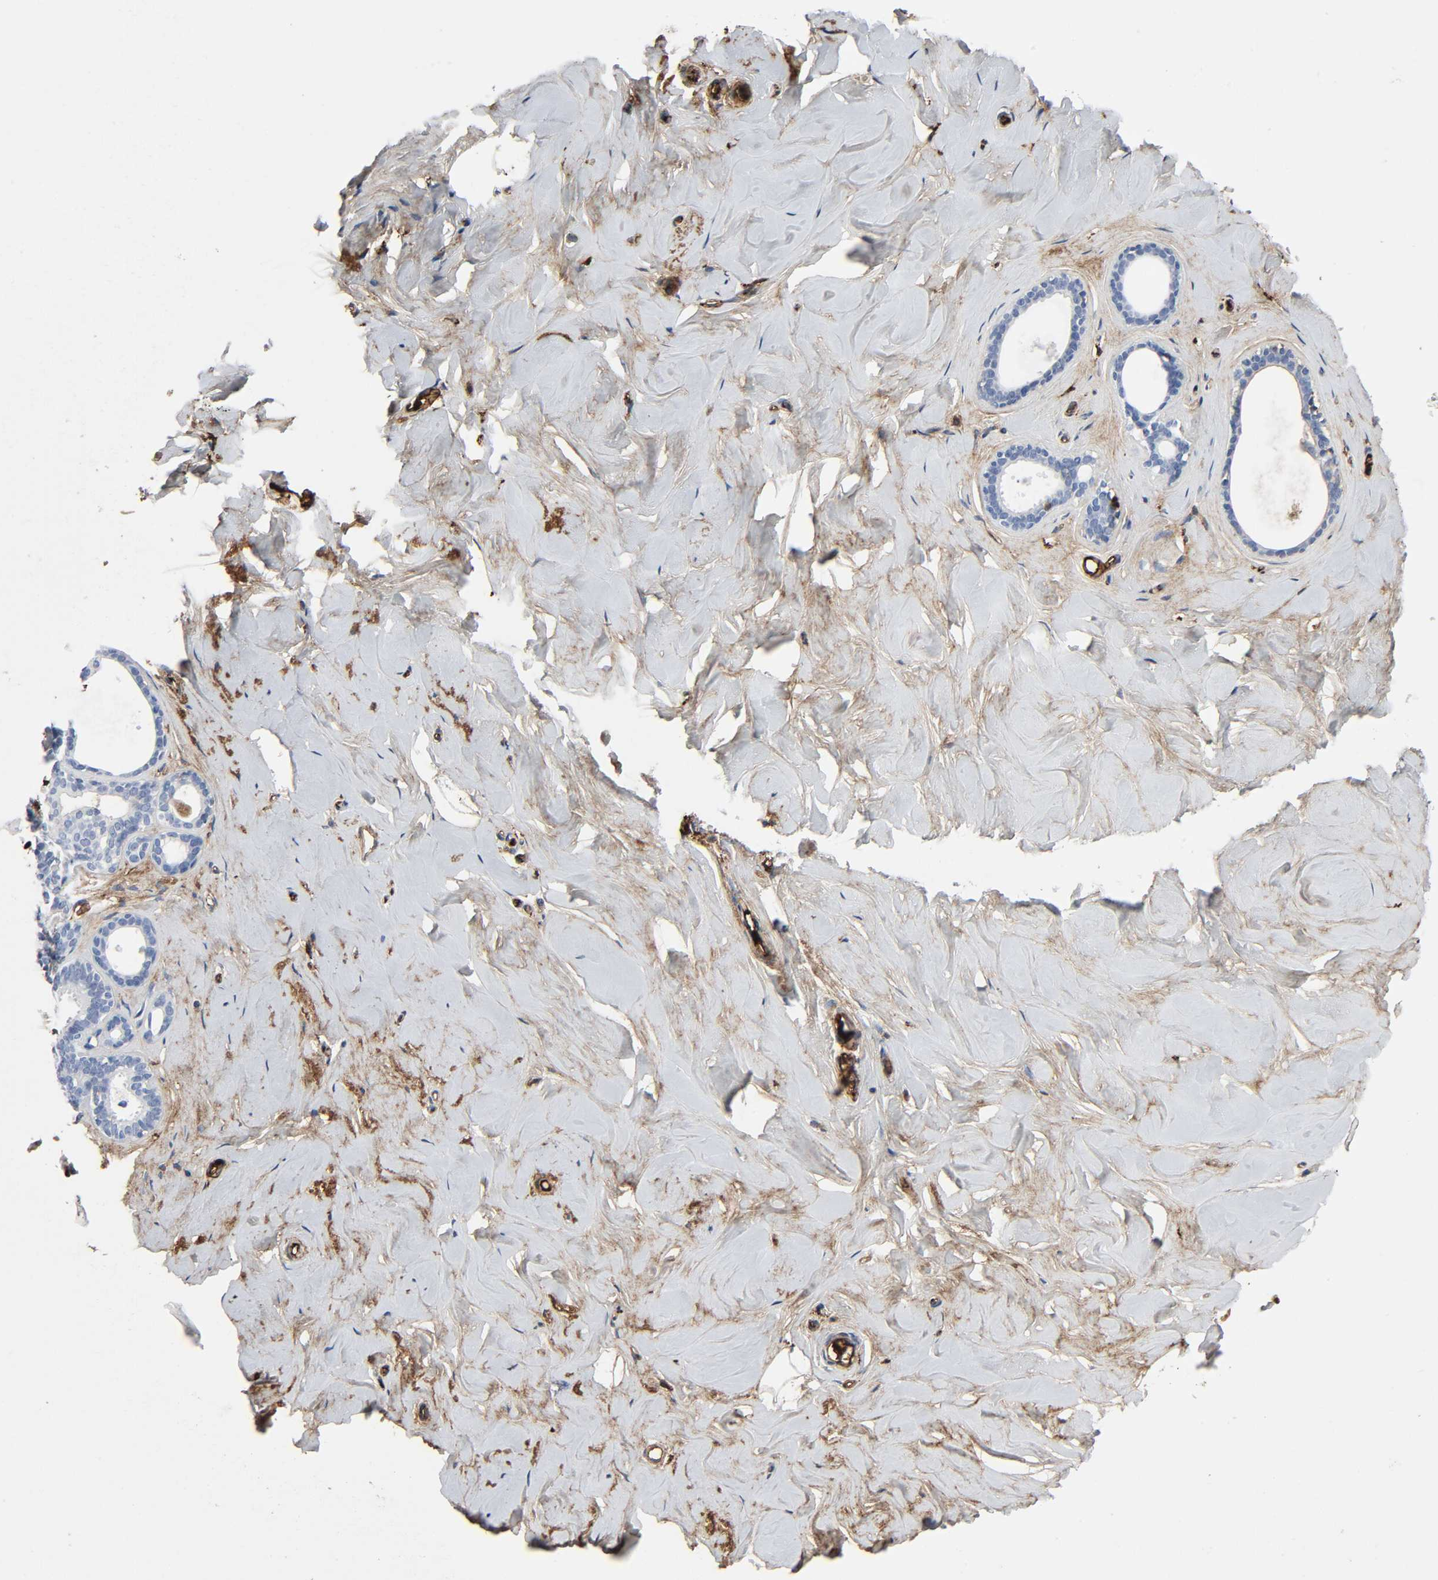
{"staining": {"intensity": "negative", "quantity": "none", "location": "none"}, "tissue": "breast", "cell_type": "Adipocytes", "image_type": "normal", "snomed": [{"axis": "morphology", "description": "Normal tissue, NOS"}, {"axis": "topography", "description": "Breast"}], "caption": "Immunohistochemistry (IHC) histopathology image of unremarkable breast: human breast stained with DAB (3,3'-diaminobenzidine) displays no significant protein staining in adipocytes.", "gene": "C3", "patient": {"sex": "female", "age": 75}}